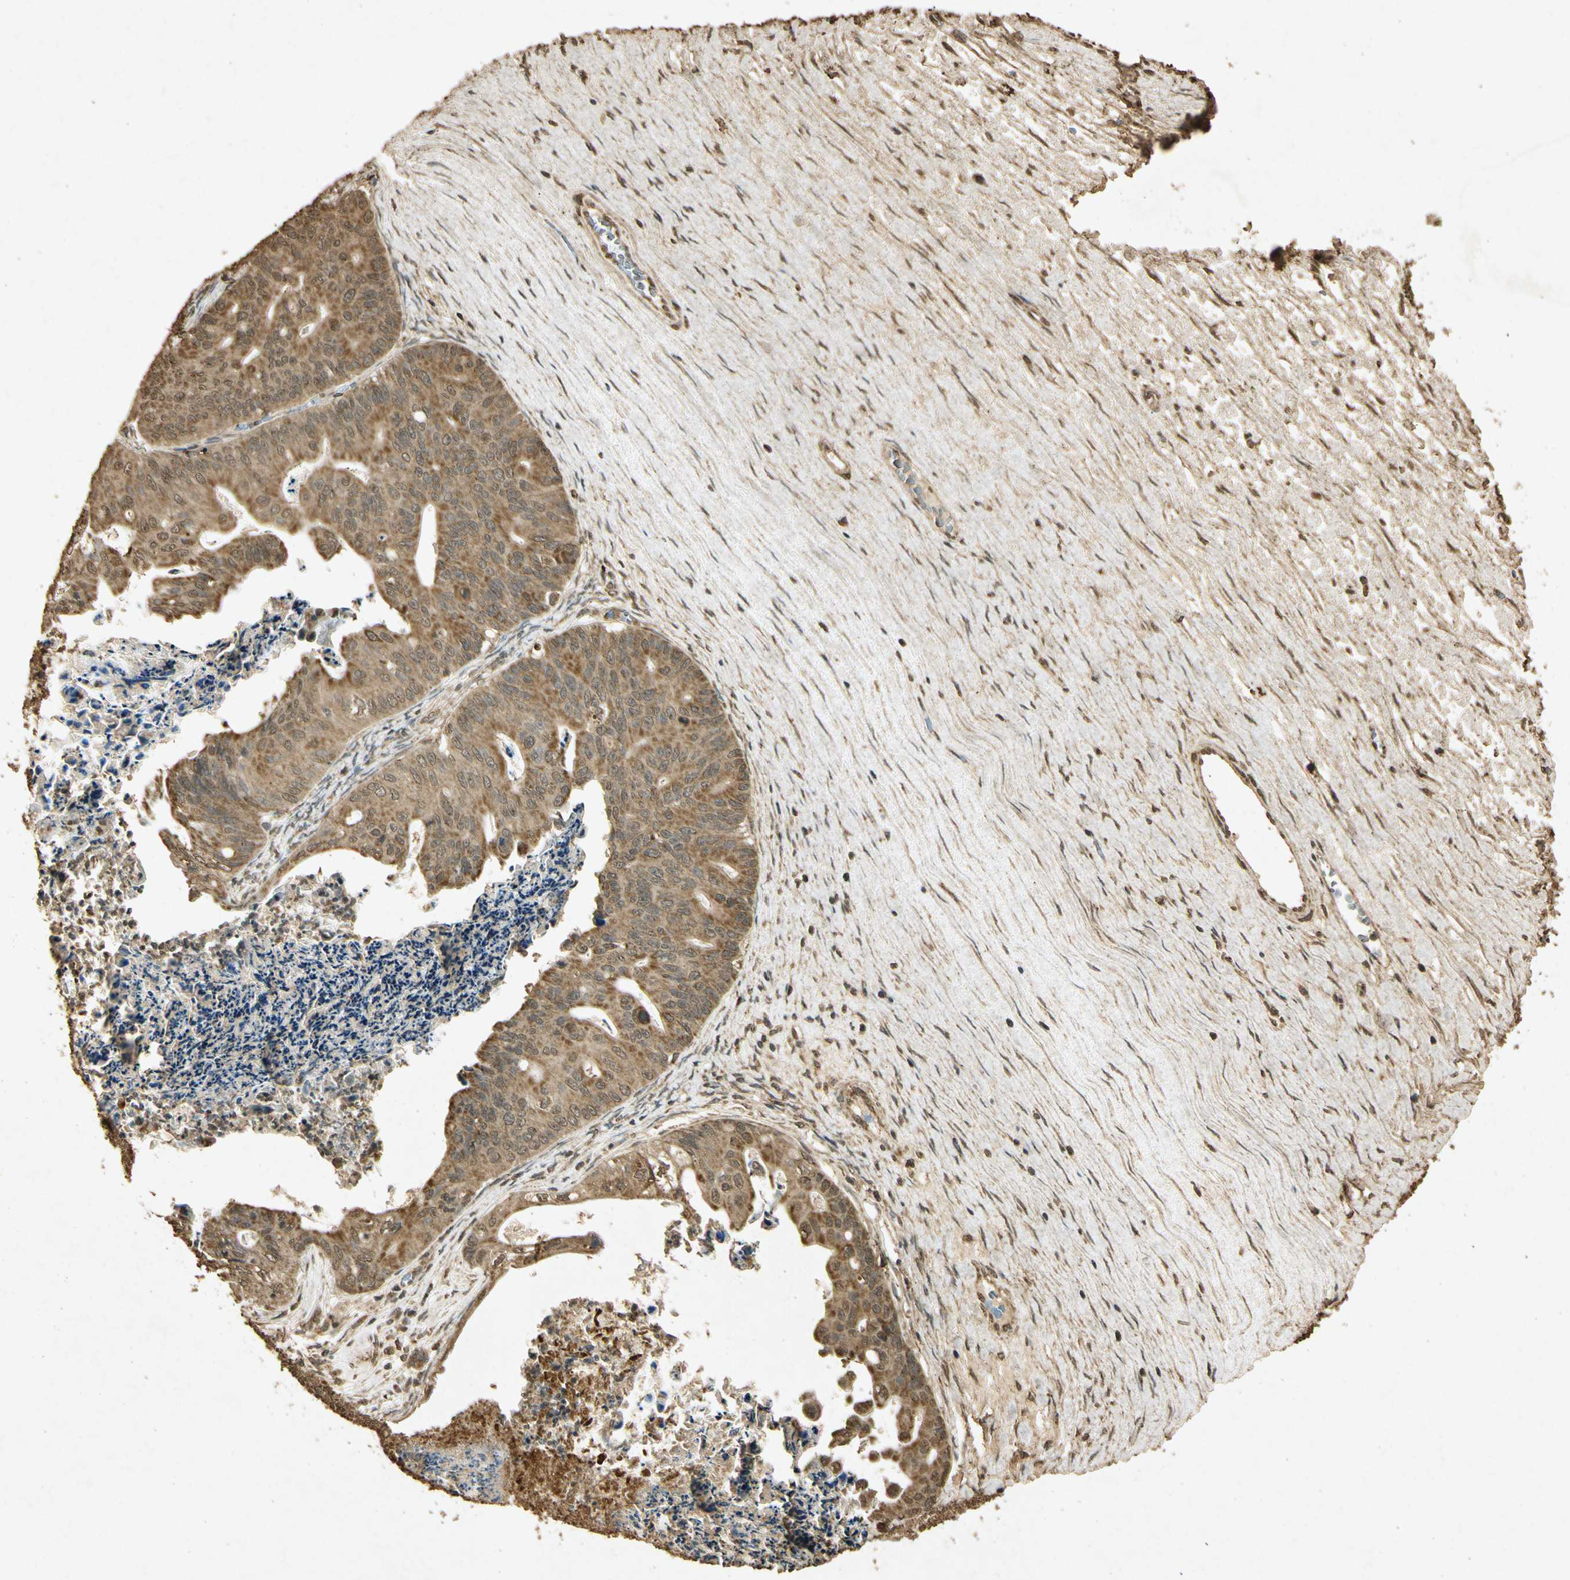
{"staining": {"intensity": "moderate", "quantity": ">75%", "location": "cytoplasmic/membranous"}, "tissue": "ovarian cancer", "cell_type": "Tumor cells", "image_type": "cancer", "snomed": [{"axis": "morphology", "description": "Cystadenocarcinoma, mucinous, NOS"}, {"axis": "topography", "description": "Ovary"}], "caption": "Moderate cytoplasmic/membranous expression for a protein is present in approximately >75% of tumor cells of mucinous cystadenocarcinoma (ovarian) using immunohistochemistry.", "gene": "PRDX3", "patient": {"sex": "female", "age": 37}}